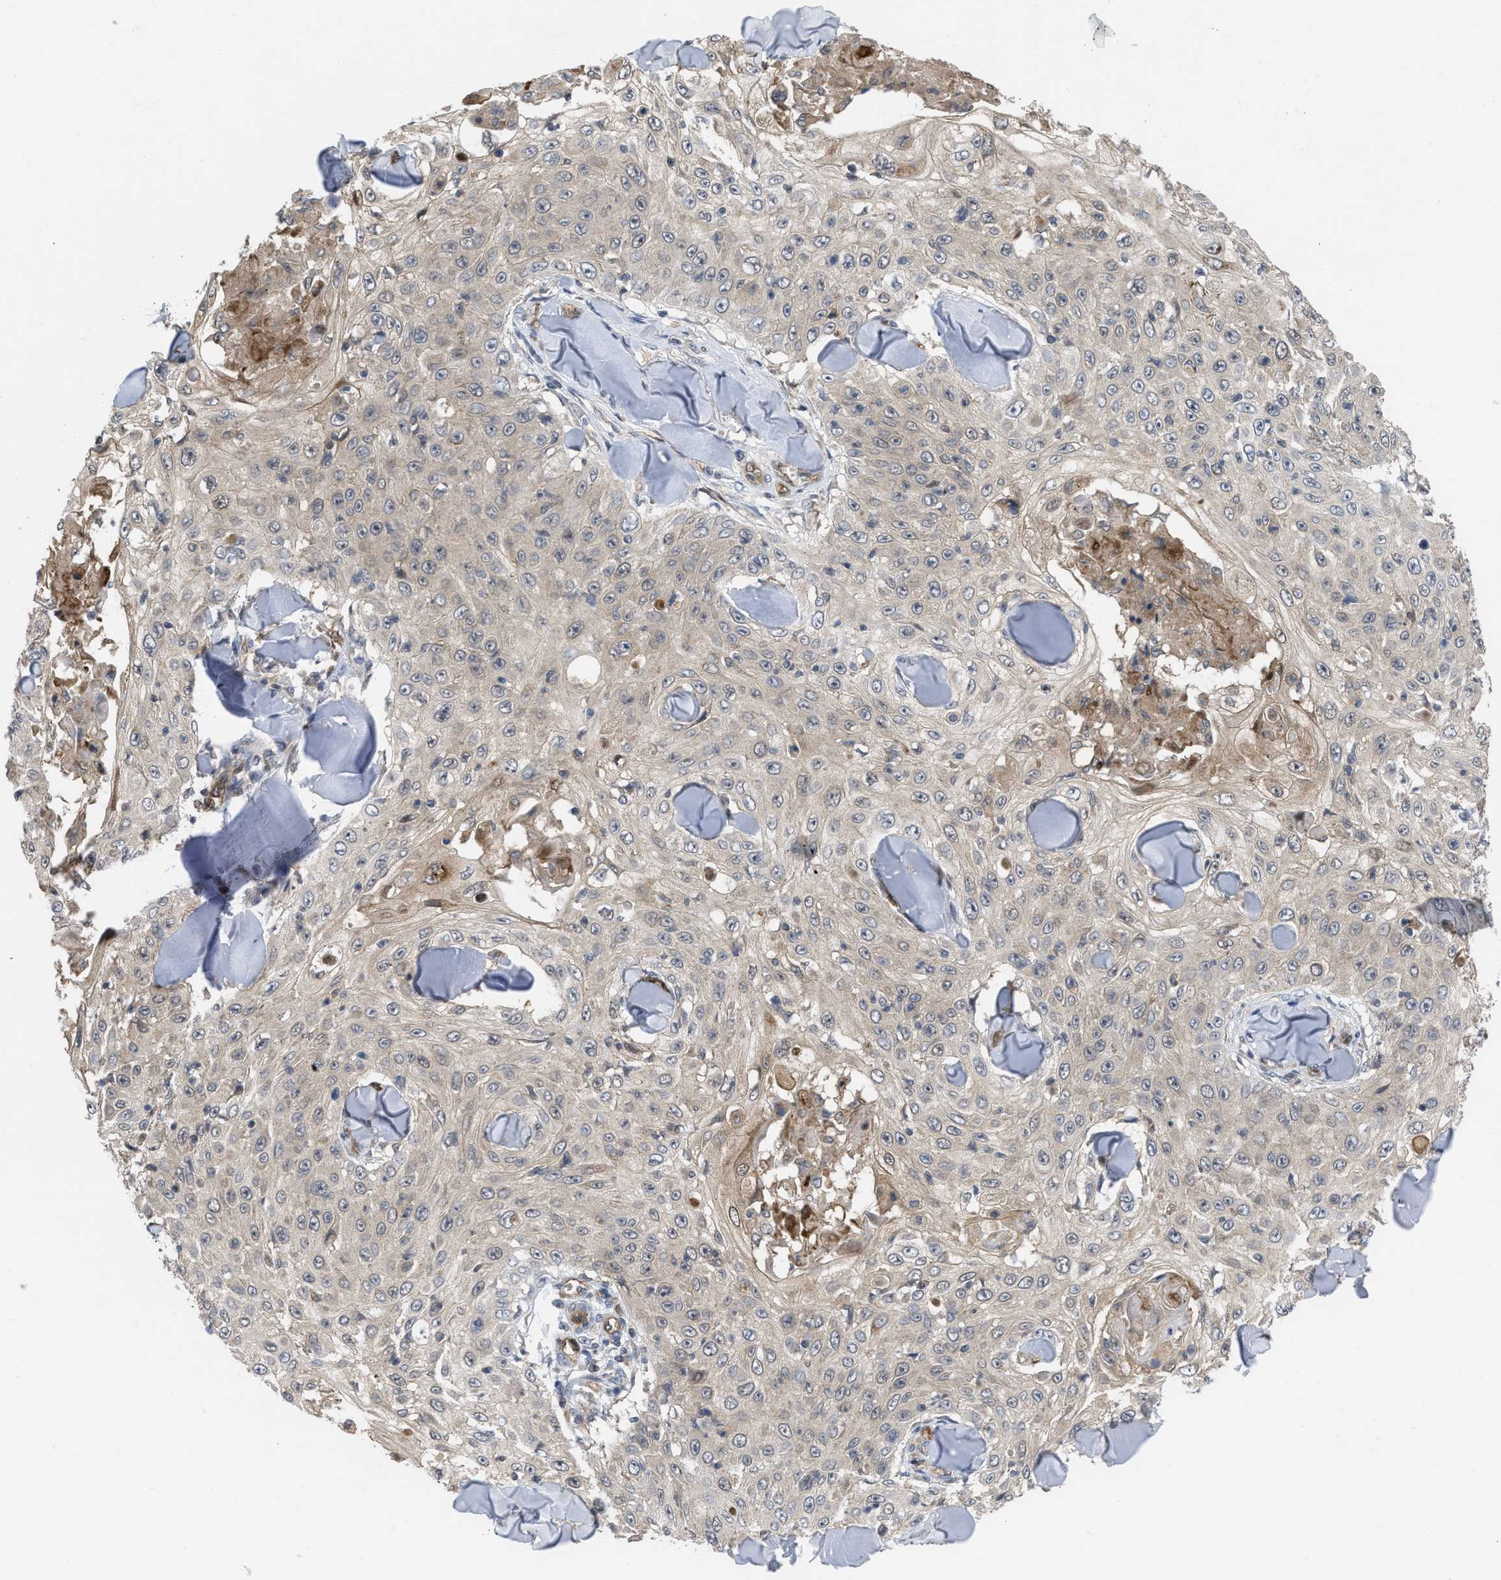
{"staining": {"intensity": "weak", "quantity": "<25%", "location": "cytoplasmic/membranous"}, "tissue": "skin cancer", "cell_type": "Tumor cells", "image_type": "cancer", "snomed": [{"axis": "morphology", "description": "Squamous cell carcinoma, NOS"}, {"axis": "topography", "description": "Skin"}], "caption": "The immunohistochemistry photomicrograph has no significant expression in tumor cells of skin cancer tissue. Nuclei are stained in blue.", "gene": "LDAF1", "patient": {"sex": "male", "age": 86}}